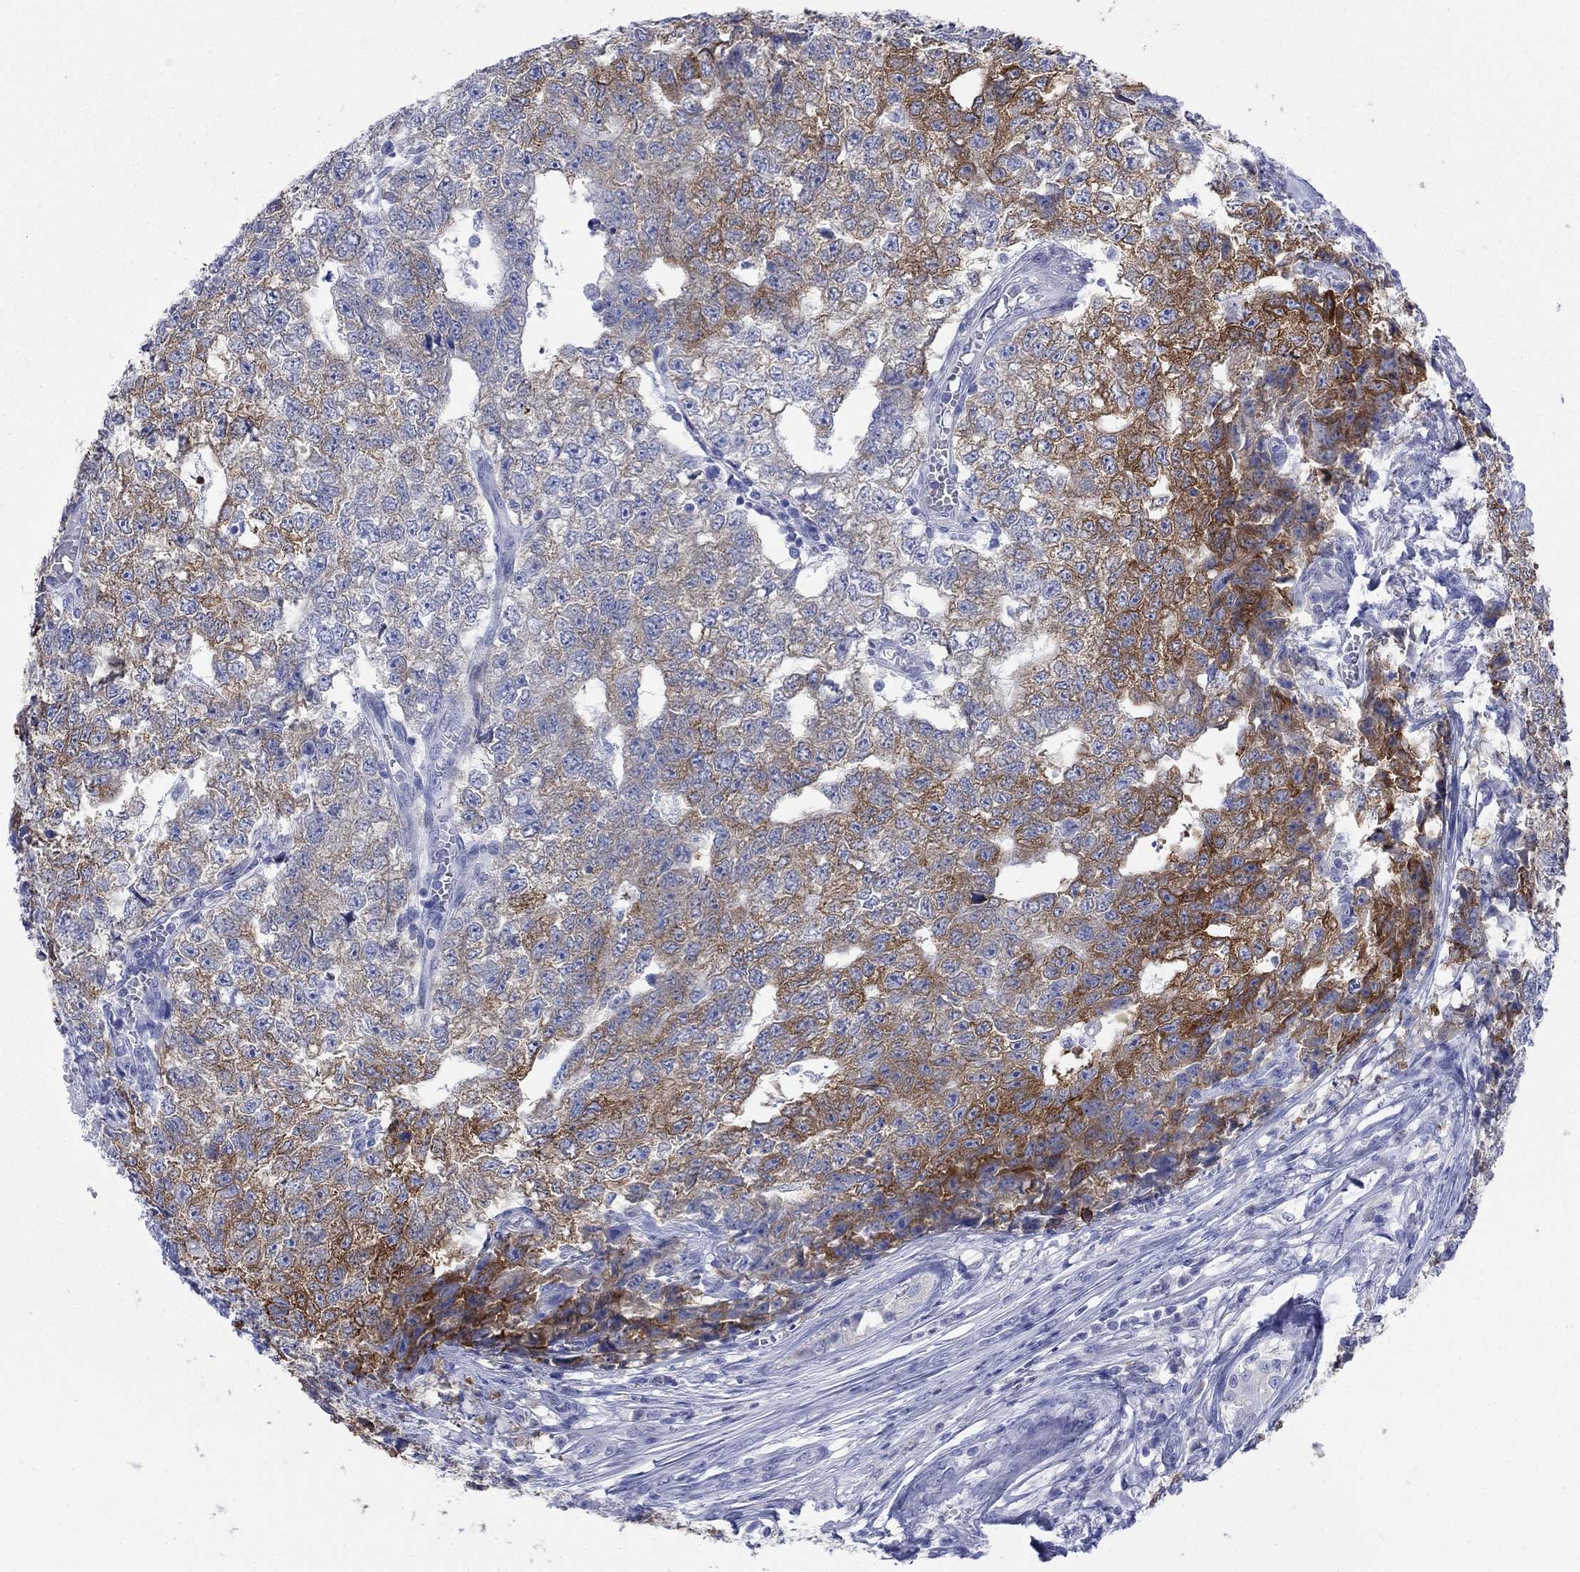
{"staining": {"intensity": "strong", "quantity": "25%-75%", "location": "cytoplasmic/membranous"}, "tissue": "testis cancer", "cell_type": "Tumor cells", "image_type": "cancer", "snomed": [{"axis": "morphology", "description": "Seminoma, NOS"}, {"axis": "morphology", "description": "Carcinoma, Embryonal, NOS"}, {"axis": "topography", "description": "Testis"}], "caption": "Testis cancer (seminoma) stained for a protein reveals strong cytoplasmic/membranous positivity in tumor cells.", "gene": "IGF2BP3", "patient": {"sex": "male", "age": 22}}